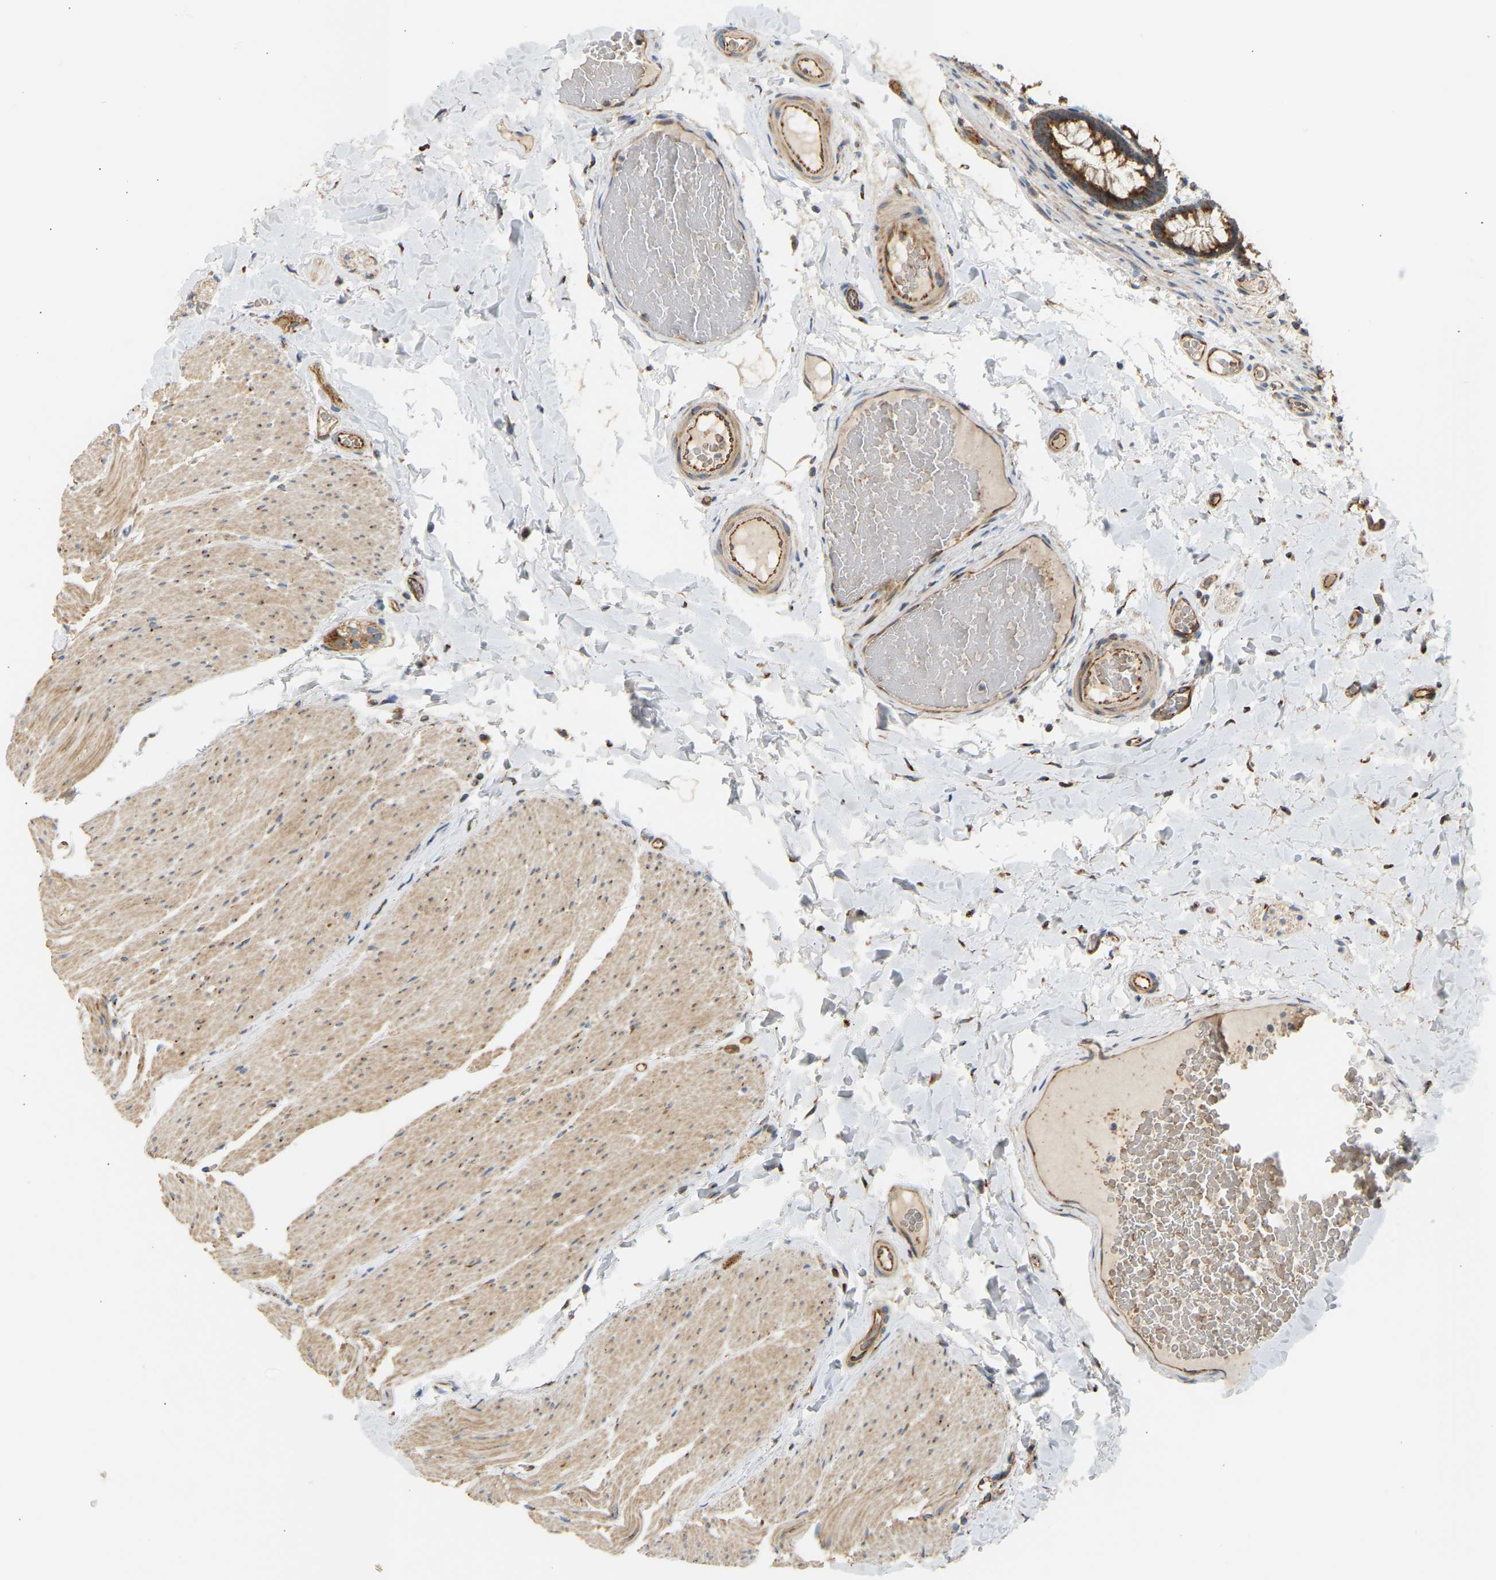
{"staining": {"intensity": "weak", "quantity": ">75%", "location": "cytoplasmic/membranous"}, "tissue": "colon", "cell_type": "Endothelial cells", "image_type": "normal", "snomed": [{"axis": "morphology", "description": "Normal tissue, NOS"}, {"axis": "topography", "description": "Colon"}], "caption": "Endothelial cells exhibit weak cytoplasmic/membranous staining in approximately >75% of cells in normal colon. The staining was performed using DAB (3,3'-diaminobenzidine), with brown indicating positive protein expression. Nuclei are stained blue with hematoxylin.", "gene": "YIPF2", "patient": {"sex": "female", "age": 56}}